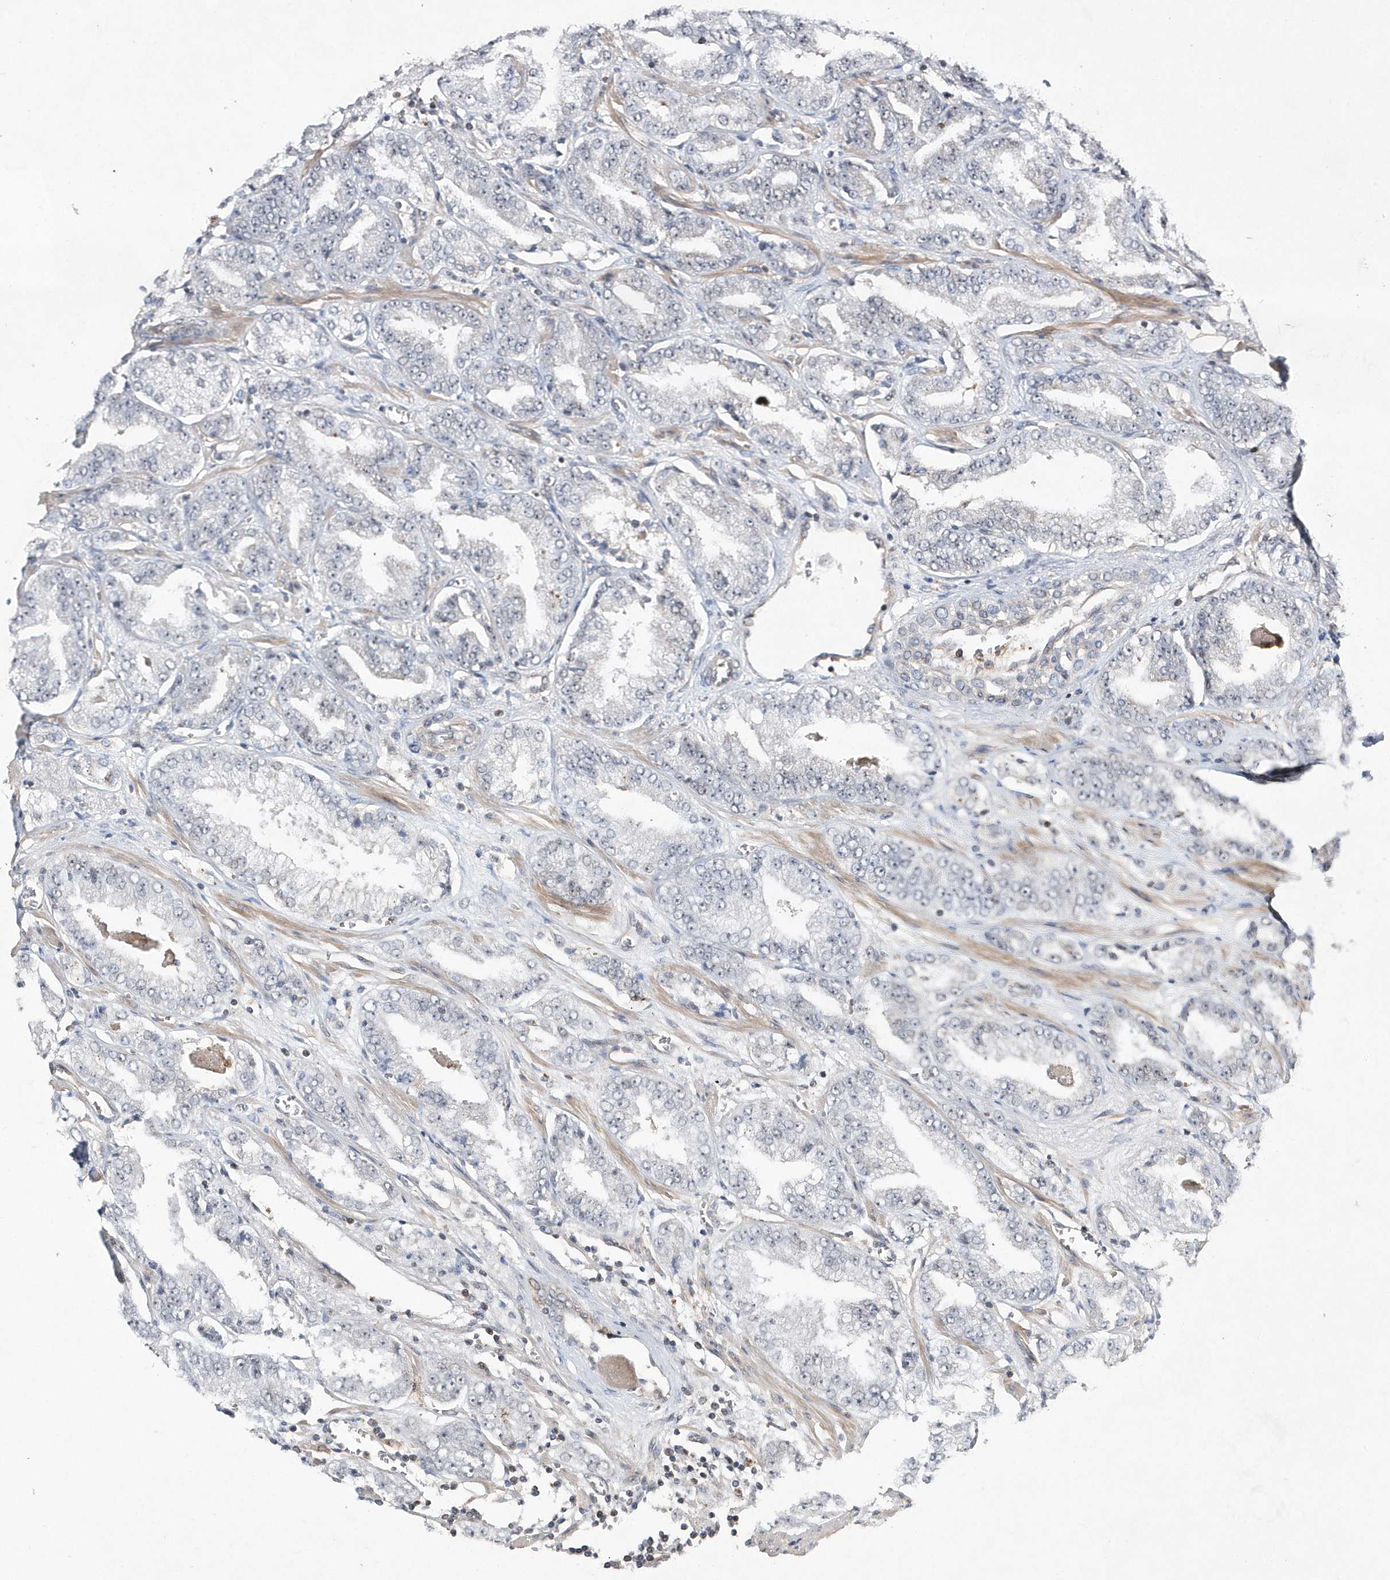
{"staining": {"intensity": "negative", "quantity": "none", "location": "none"}, "tissue": "prostate cancer", "cell_type": "Tumor cells", "image_type": "cancer", "snomed": [{"axis": "morphology", "description": "Adenocarcinoma, High grade"}, {"axis": "topography", "description": "Prostate"}], "caption": "DAB immunohistochemical staining of prostate adenocarcinoma (high-grade) demonstrates no significant staining in tumor cells.", "gene": "TMEM132B", "patient": {"sex": "male", "age": 71}}